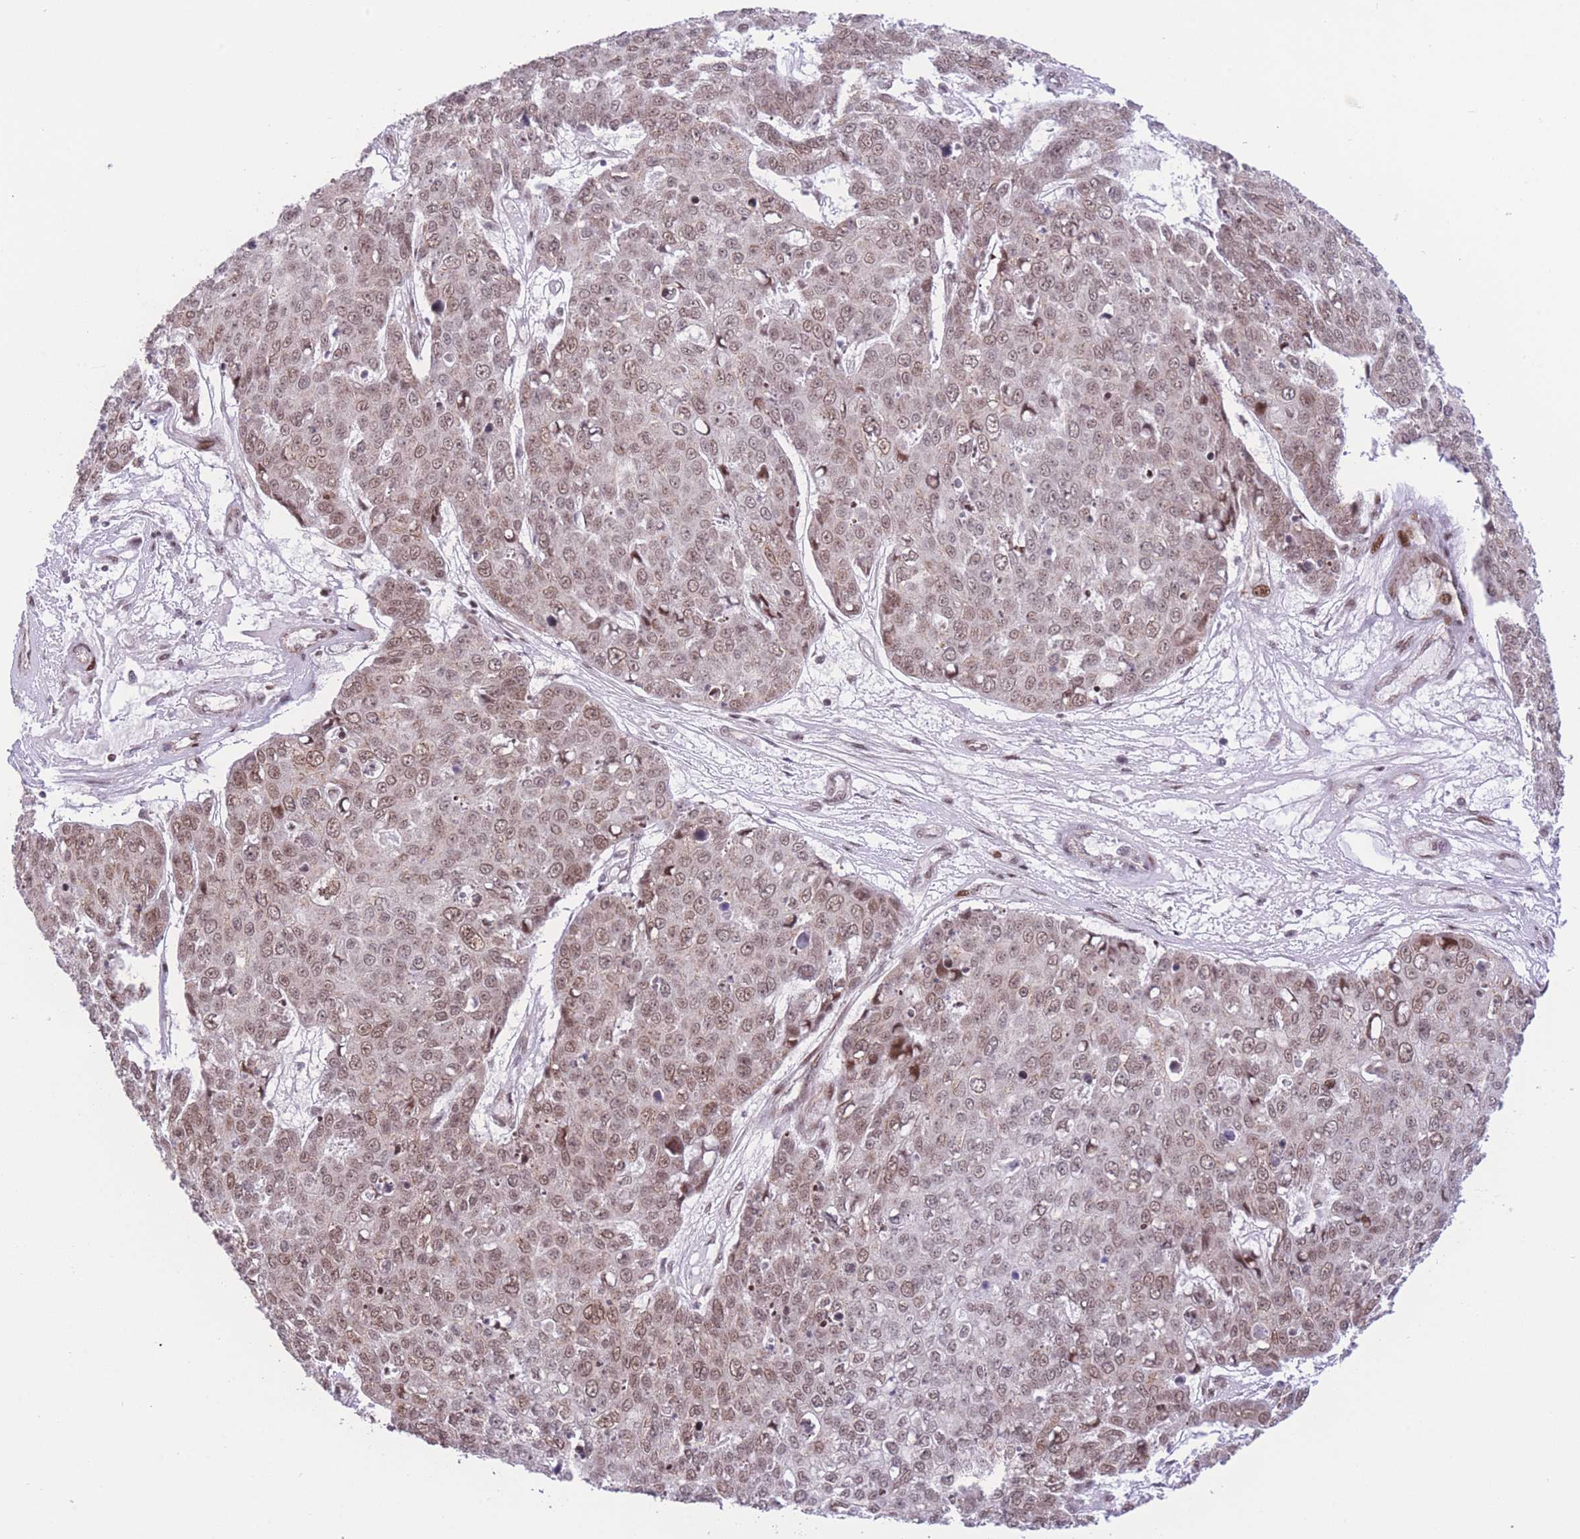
{"staining": {"intensity": "moderate", "quantity": ">75%", "location": "nuclear"}, "tissue": "skin cancer", "cell_type": "Tumor cells", "image_type": "cancer", "snomed": [{"axis": "morphology", "description": "Normal tissue, NOS"}, {"axis": "morphology", "description": "Squamous cell carcinoma, NOS"}, {"axis": "topography", "description": "Skin"}], "caption": "An image of skin cancer (squamous cell carcinoma) stained for a protein reveals moderate nuclear brown staining in tumor cells.", "gene": "PCIF1", "patient": {"sex": "male", "age": 72}}